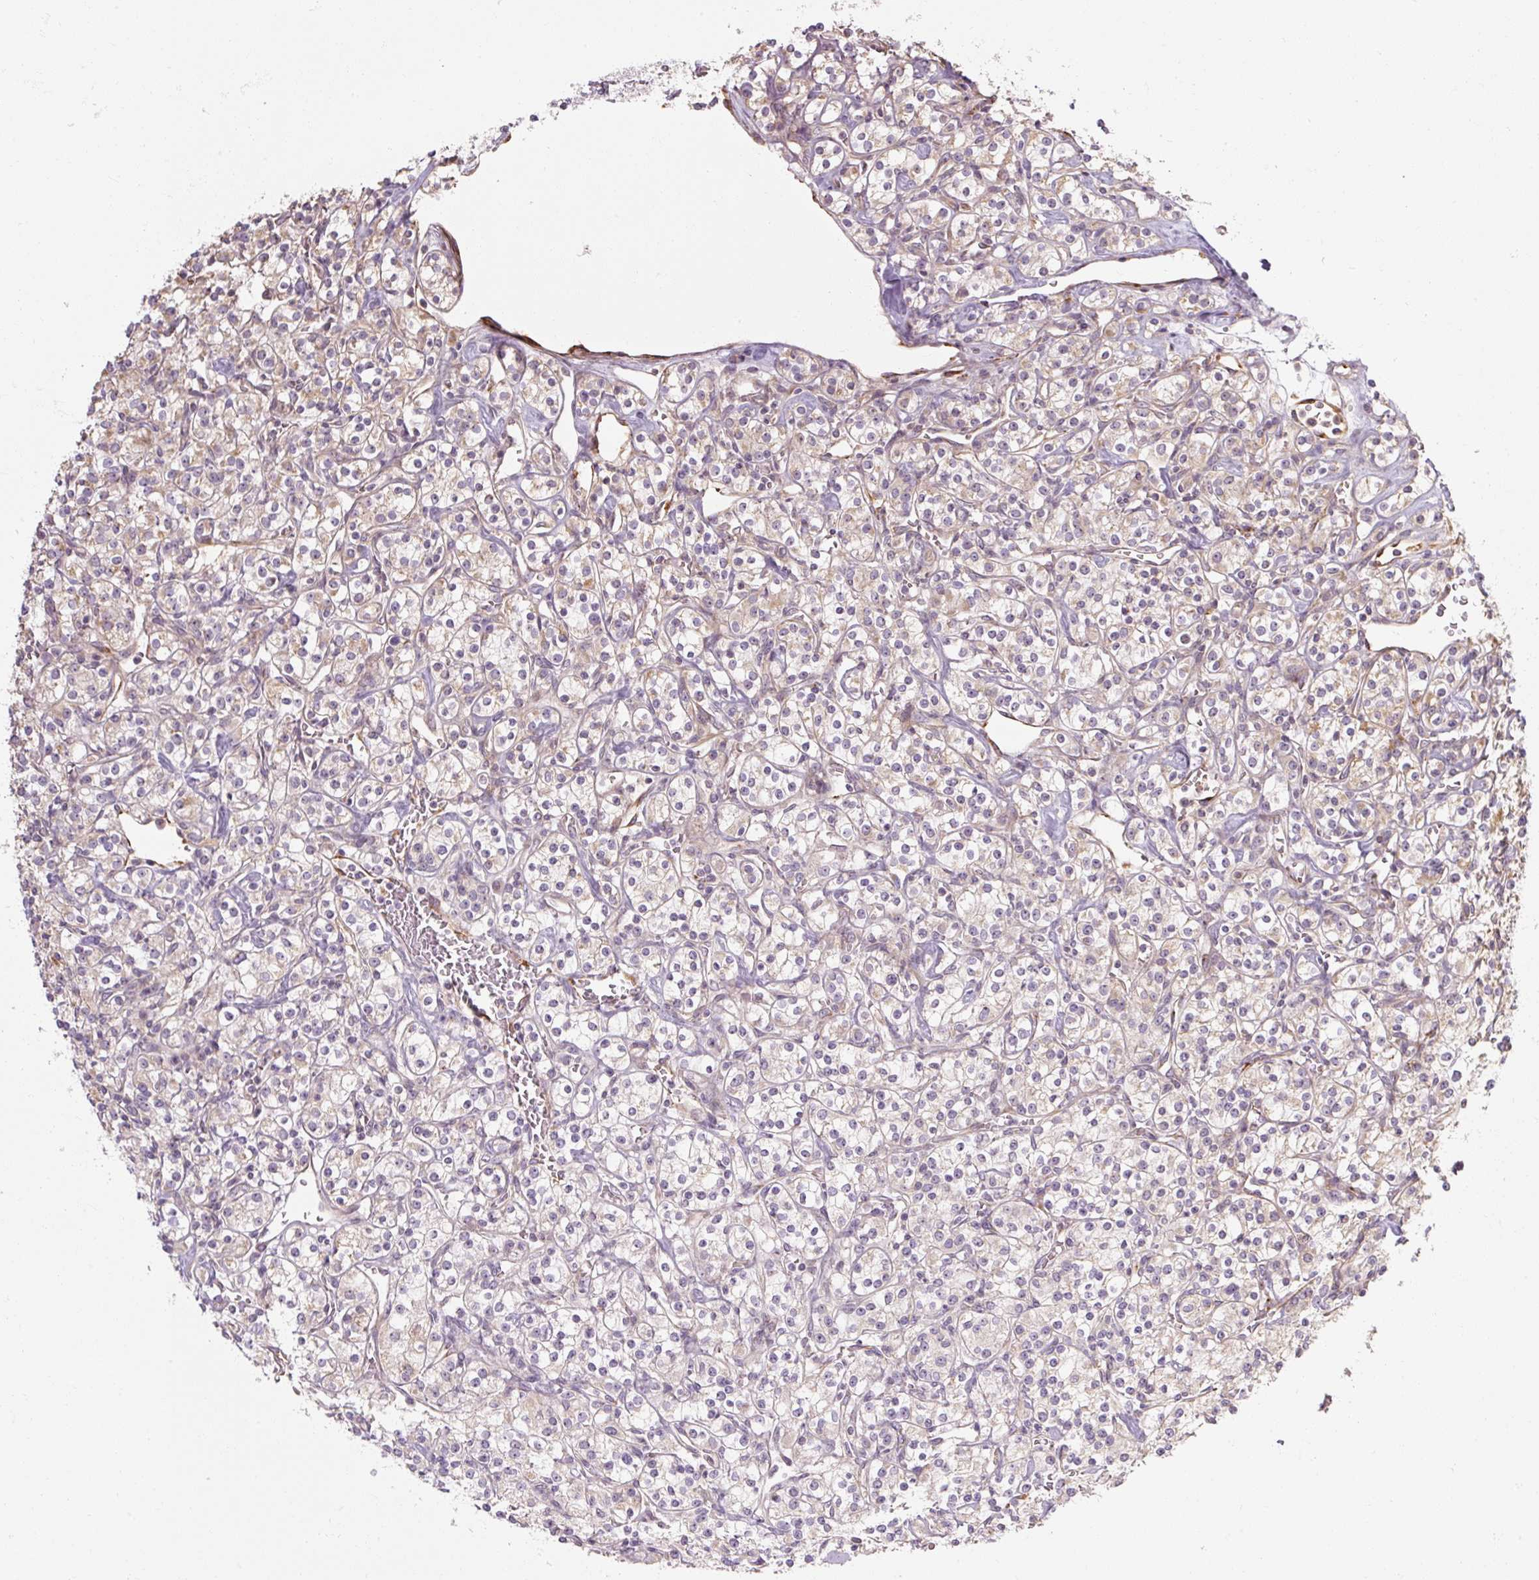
{"staining": {"intensity": "weak", "quantity": "<25%", "location": "cytoplasmic/membranous"}, "tissue": "renal cancer", "cell_type": "Tumor cells", "image_type": "cancer", "snomed": [{"axis": "morphology", "description": "Adenocarcinoma, NOS"}, {"axis": "topography", "description": "Kidney"}], "caption": "DAB immunohistochemical staining of renal cancer (adenocarcinoma) shows no significant positivity in tumor cells.", "gene": "RB1CC1", "patient": {"sex": "male", "age": 77}}